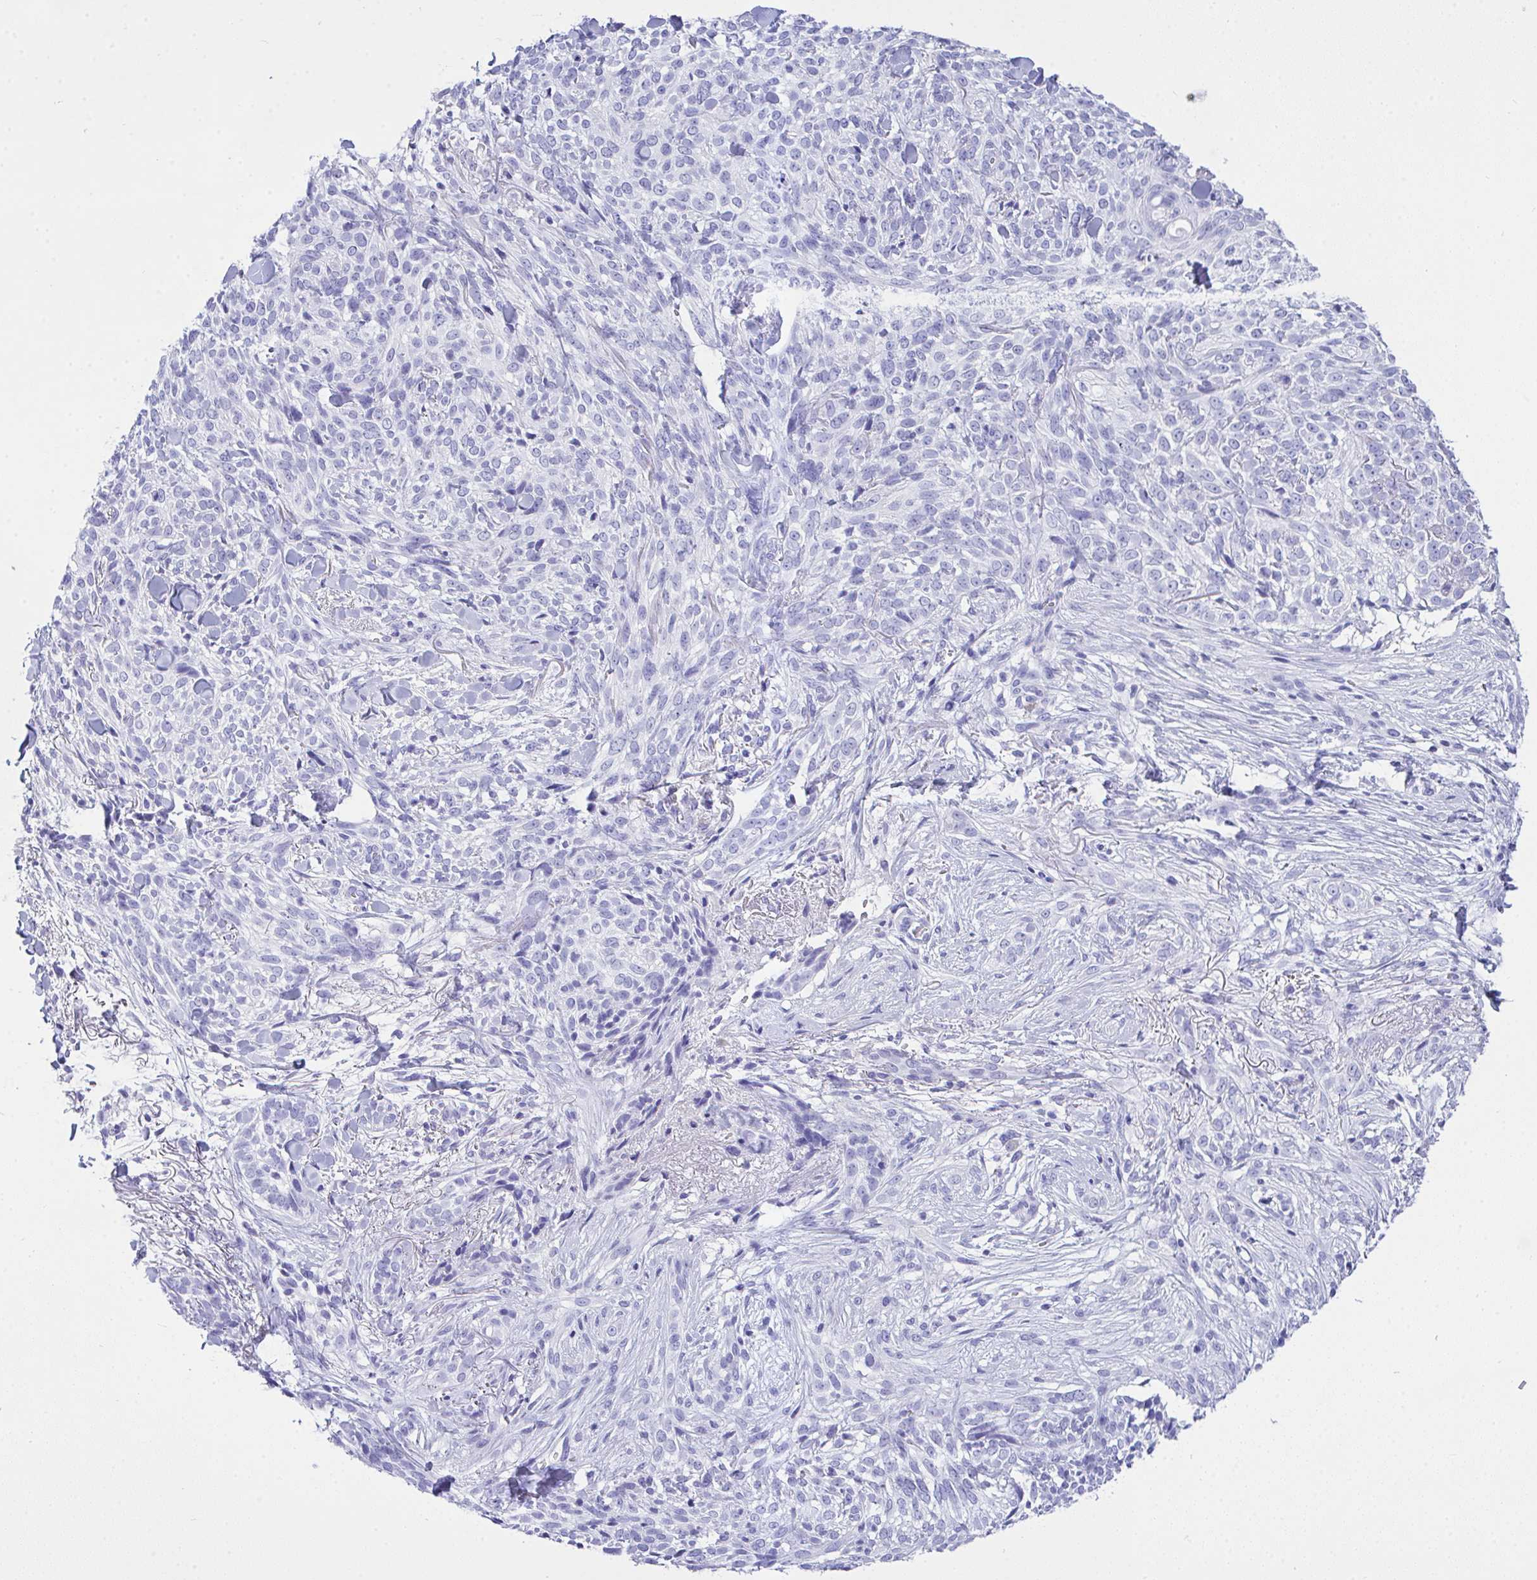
{"staining": {"intensity": "negative", "quantity": "none", "location": "none"}, "tissue": "skin cancer", "cell_type": "Tumor cells", "image_type": "cancer", "snomed": [{"axis": "morphology", "description": "Basal cell carcinoma"}, {"axis": "topography", "description": "Skin"}, {"axis": "topography", "description": "Skin of face"}], "caption": "IHC of skin basal cell carcinoma demonstrates no staining in tumor cells. The staining was performed using DAB (3,3'-diaminobenzidine) to visualize the protein expression in brown, while the nuclei were stained in blue with hematoxylin (Magnification: 20x).", "gene": "AKR1D1", "patient": {"sex": "female", "age": 90}}